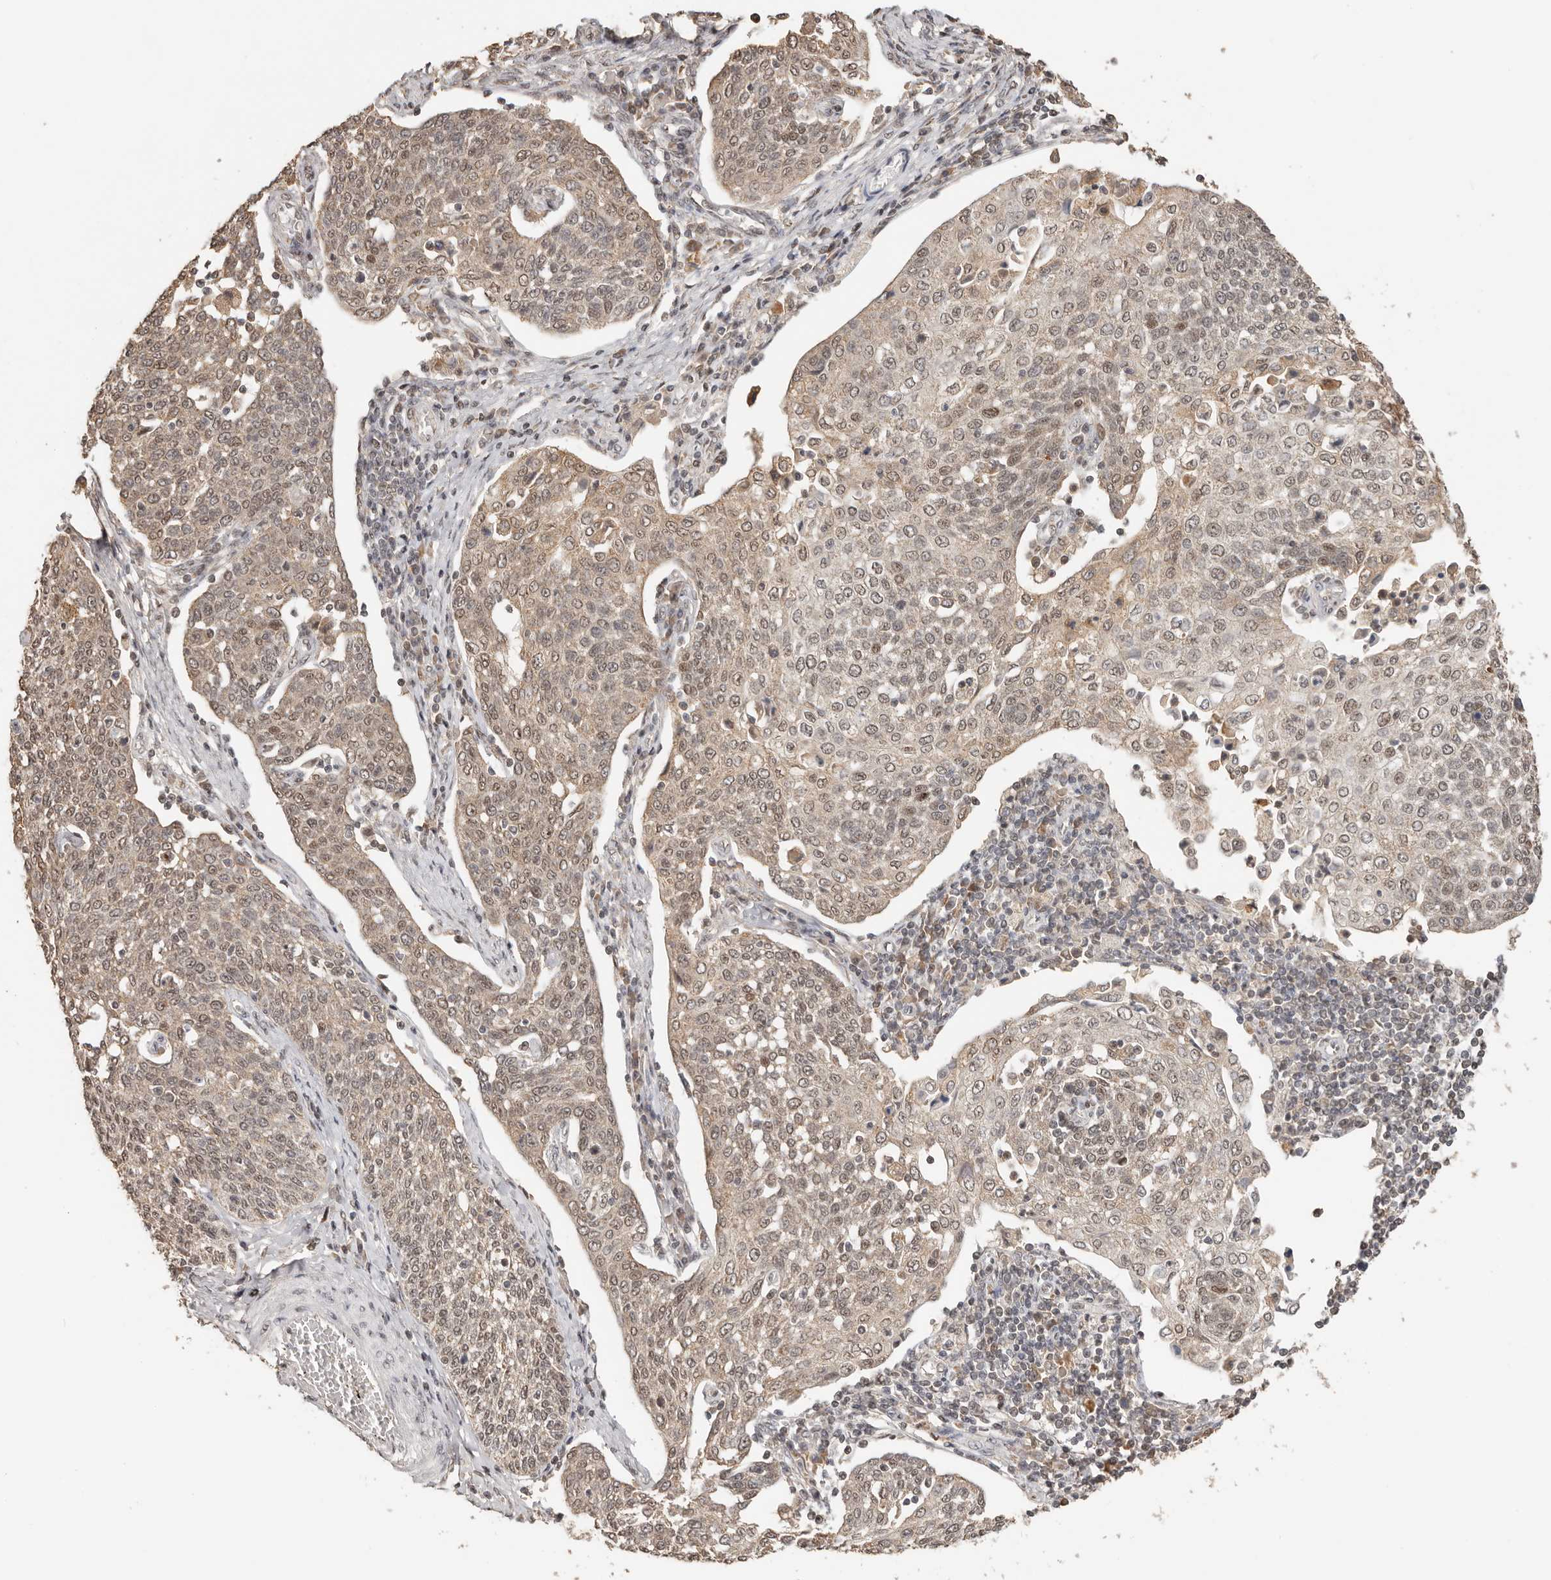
{"staining": {"intensity": "moderate", "quantity": ">75%", "location": "cytoplasmic/membranous,nuclear"}, "tissue": "cervical cancer", "cell_type": "Tumor cells", "image_type": "cancer", "snomed": [{"axis": "morphology", "description": "Squamous cell carcinoma, NOS"}, {"axis": "topography", "description": "Cervix"}], "caption": "This is an image of immunohistochemistry staining of squamous cell carcinoma (cervical), which shows moderate staining in the cytoplasmic/membranous and nuclear of tumor cells.", "gene": "SEC14L1", "patient": {"sex": "female", "age": 34}}